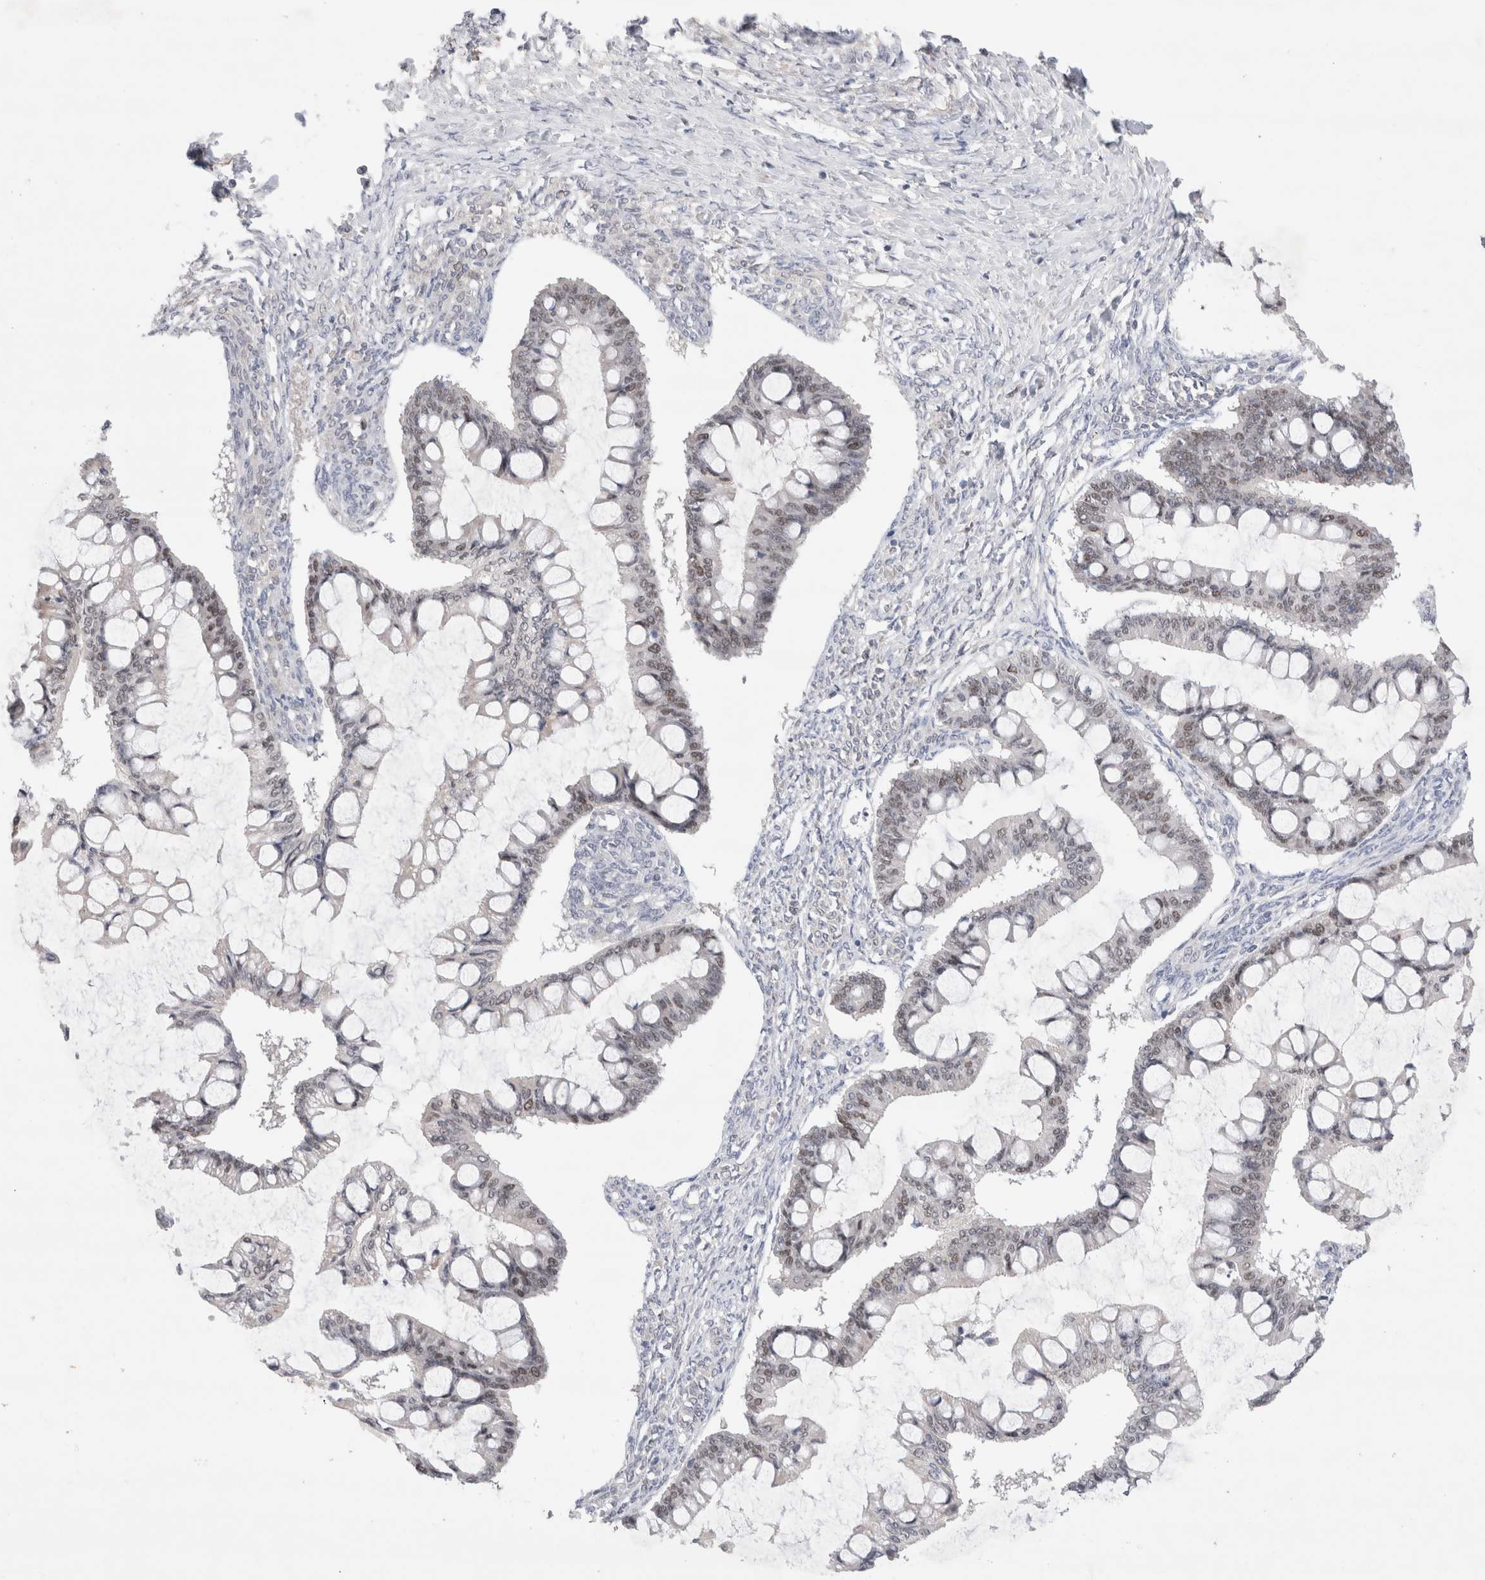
{"staining": {"intensity": "weak", "quantity": "25%-75%", "location": "nuclear"}, "tissue": "ovarian cancer", "cell_type": "Tumor cells", "image_type": "cancer", "snomed": [{"axis": "morphology", "description": "Cystadenocarcinoma, mucinous, NOS"}, {"axis": "topography", "description": "Ovary"}], "caption": "Immunohistochemistry photomicrograph of ovarian cancer (mucinous cystadenocarcinoma) stained for a protein (brown), which exhibits low levels of weak nuclear expression in about 25%-75% of tumor cells.", "gene": "KNL1", "patient": {"sex": "female", "age": 73}}